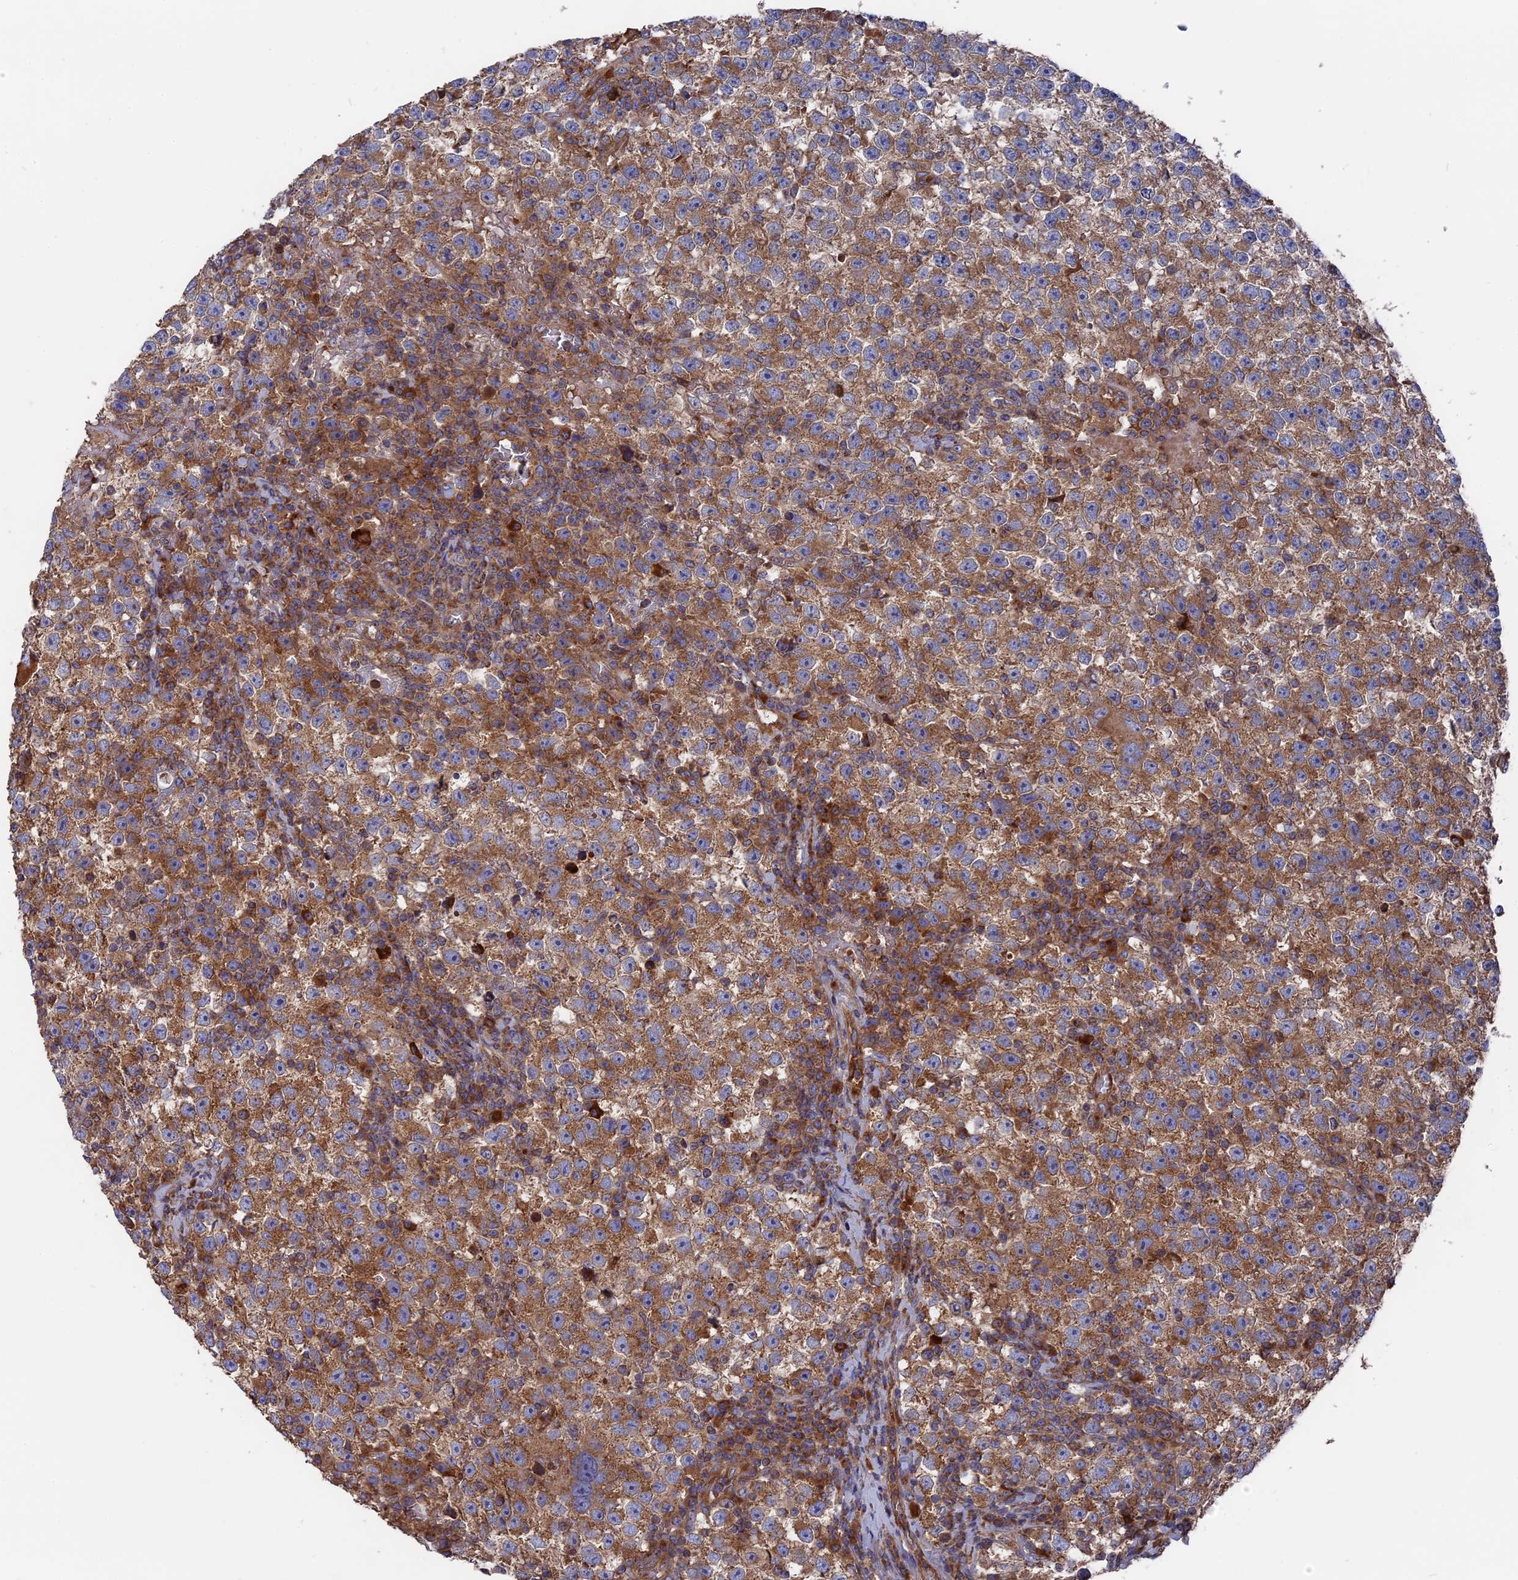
{"staining": {"intensity": "moderate", "quantity": ">75%", "location": "cytoplasmic/membranous"}, "tissue": "testis cancer", "cell_type": "Tumor cells", "image_type": "cancer", "snomed": [{"axis": "morphology", "description": "Seminoma, NOS"}, {"axis": "topography", "description": "Testis"}], "caption": "About >75% of tumor cells in human testis cancer exhibit moderate cytoplasmic/membranous protein staining as visualized by brown immunohistochemical staining.", "gene": "TELO2", "patient": {"sex": "male", "age": 22}}